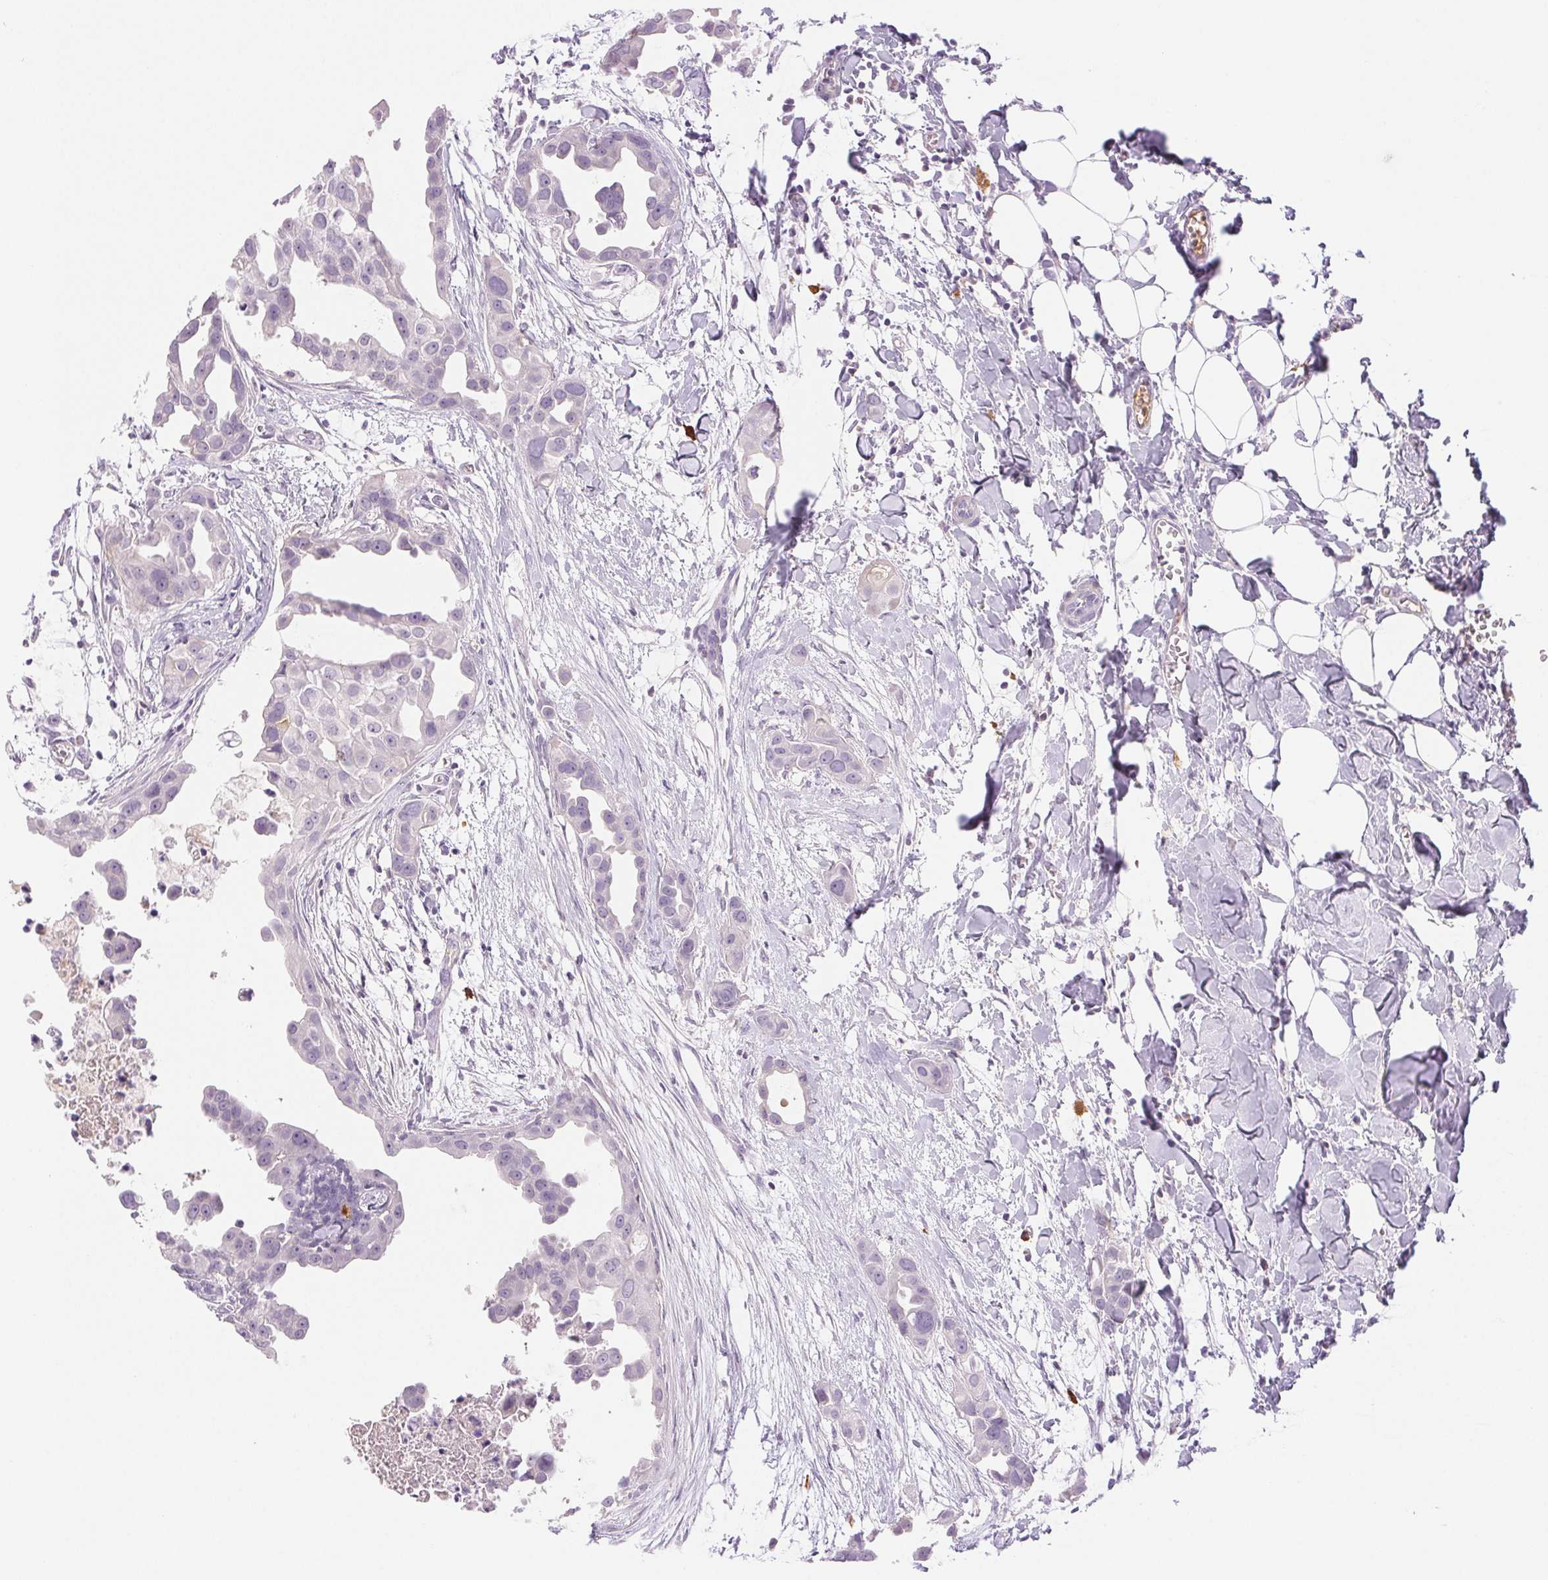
{"staining": {"intensity": "negative", "quantity": "none", "location": "none"}, "tissue": "breast cancer", "cell_type": "Tumor cells", "image_type": "cancer", "snomed": [{"axis": "morphology", "description": "Duct carcinoma"}, {"axis": "topography", "description": "Breast"}], "caption": "The immunohistochemistry (IHC) image has no significant expression in tumor cells of breast cancer tissue.", "gene": "IFIT1B", "patient": {"sex": "female", "age": 38}}